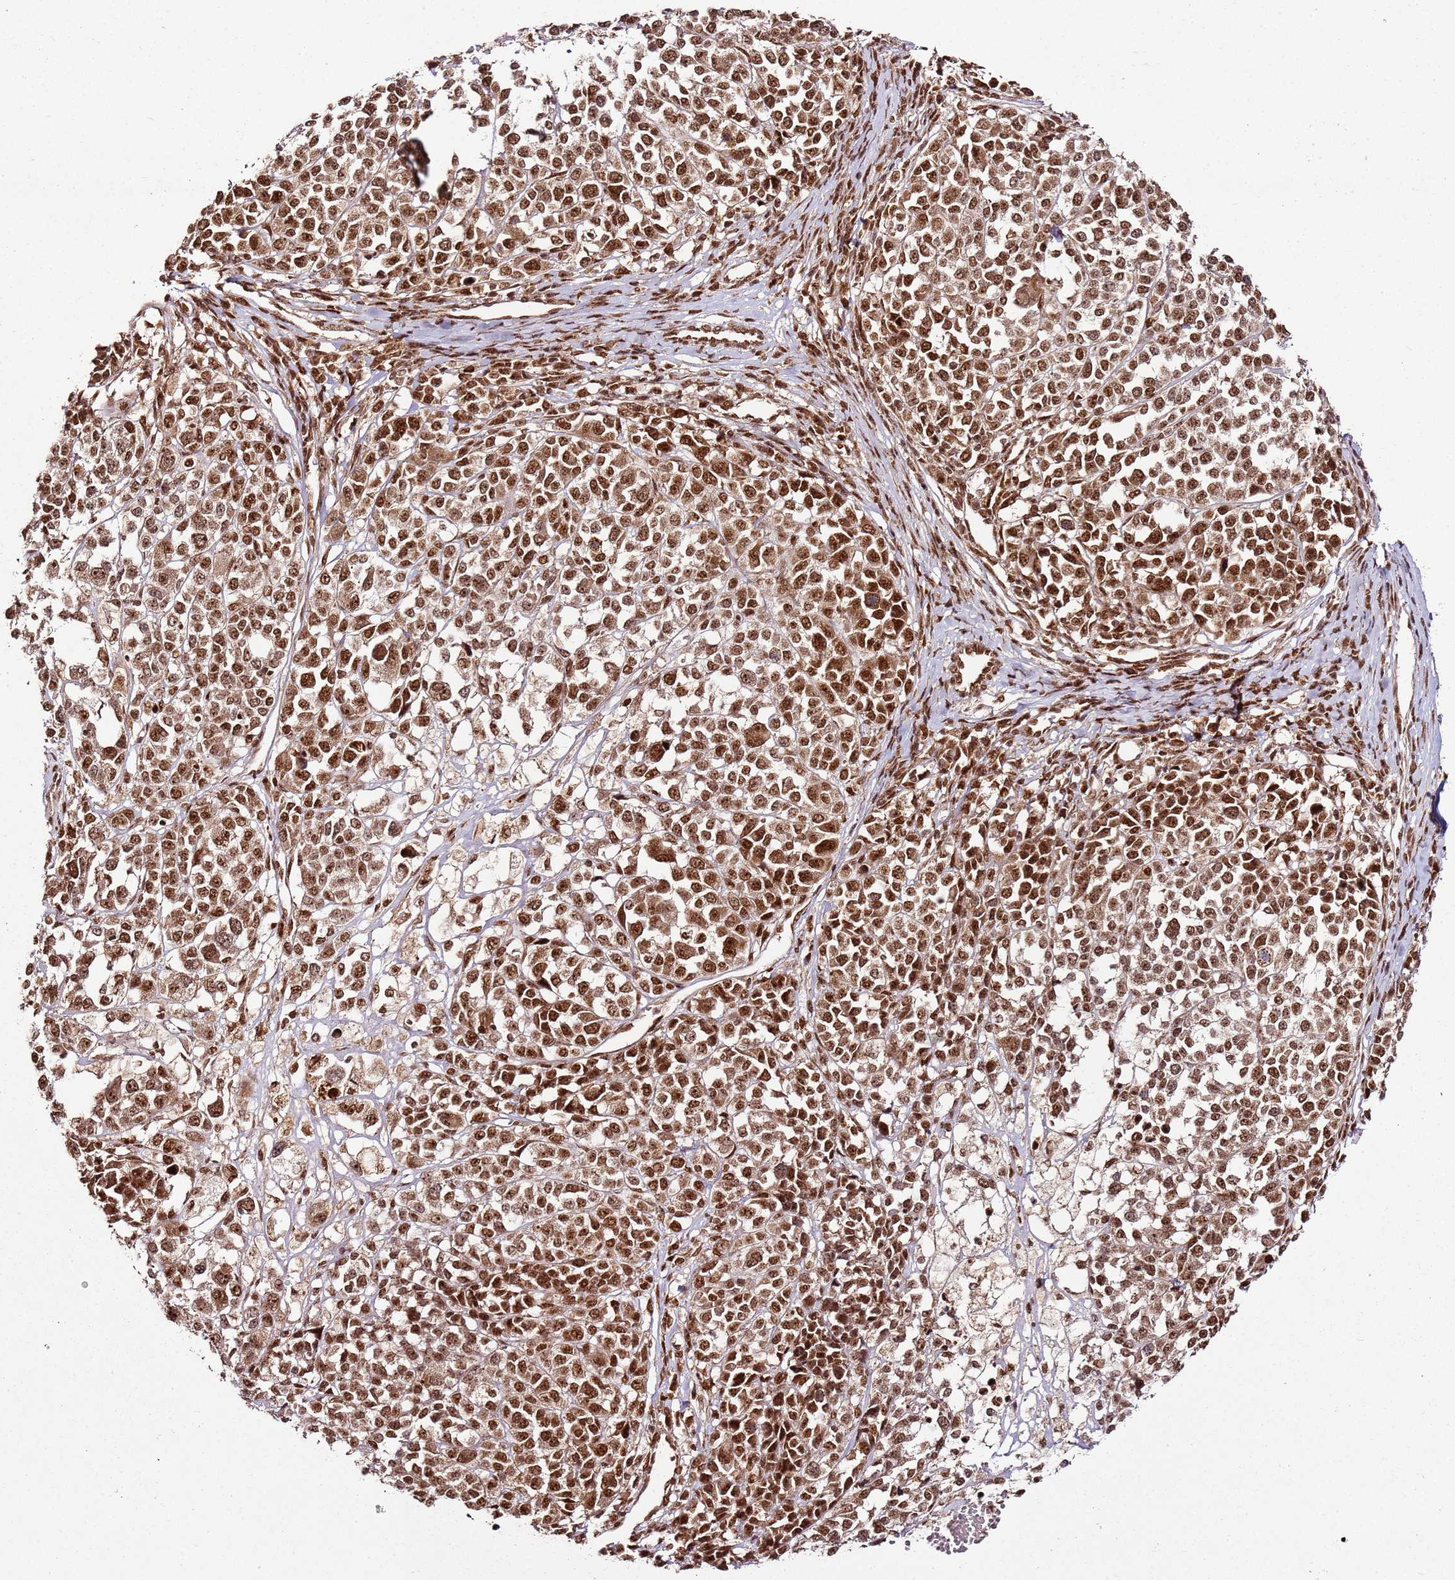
{"staining": {"intensity": "strong", "quantity": ">75%", "location": "nuclear"}, "tissue": "melanoma", "cell_type": "Tumor cells", "image_type": "cancer", "snomed": [{"axis": "morphology", "description": "Malignant melanoma, Metastatic site"}, {"axis": "topography", "description": "Lymph node"}], "caption": "High-power microscopy captured an immunohistochemistry (IHC) micrograph of melanoma, revealing strong nuclear expression in approximately >75% of tumor cells. The protein of interest is stained brown, and the nuclei are stained in blue (DAB IHC with brightfield microscopy, high magnification).", "gene": "XRN2", "patient": {"sex": "male", "age": 44}}